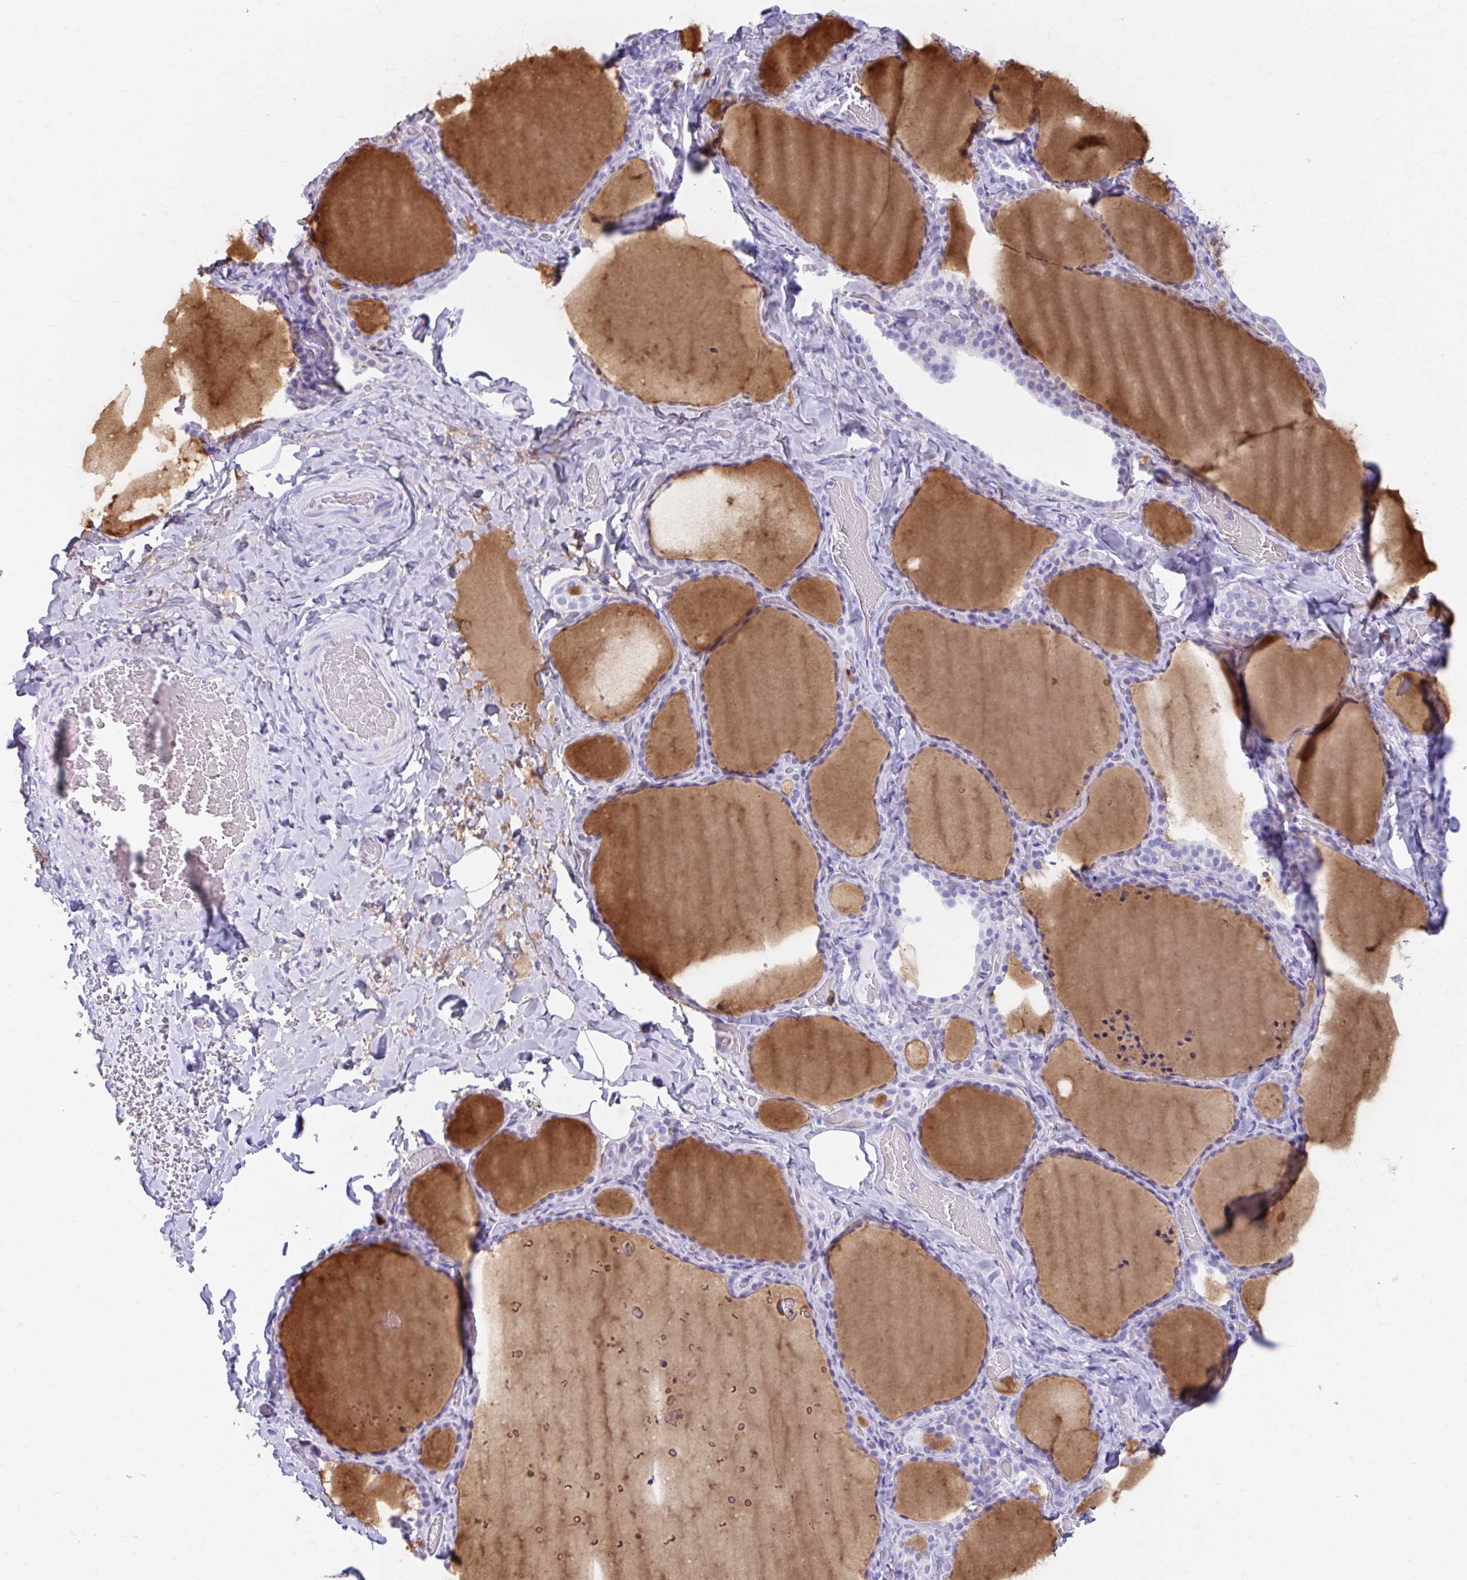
{"staining": {"intensity": "negative", "quantity": "none", "location": "none"}, "tissue": "thyroid gland", "cell_type": "Glandular cells", "image_type": "normal", "snomed": [{"axis": "morphology", "description": "Normal tissue, NOS"}, {"axis": "topography", "description": "Thyroid gland"}], "caption": "Glandular cells show no significant protein expression in benign thyroid gland.", "gene": "NSG2", "patient": {"sex": "female", "age": 22}}